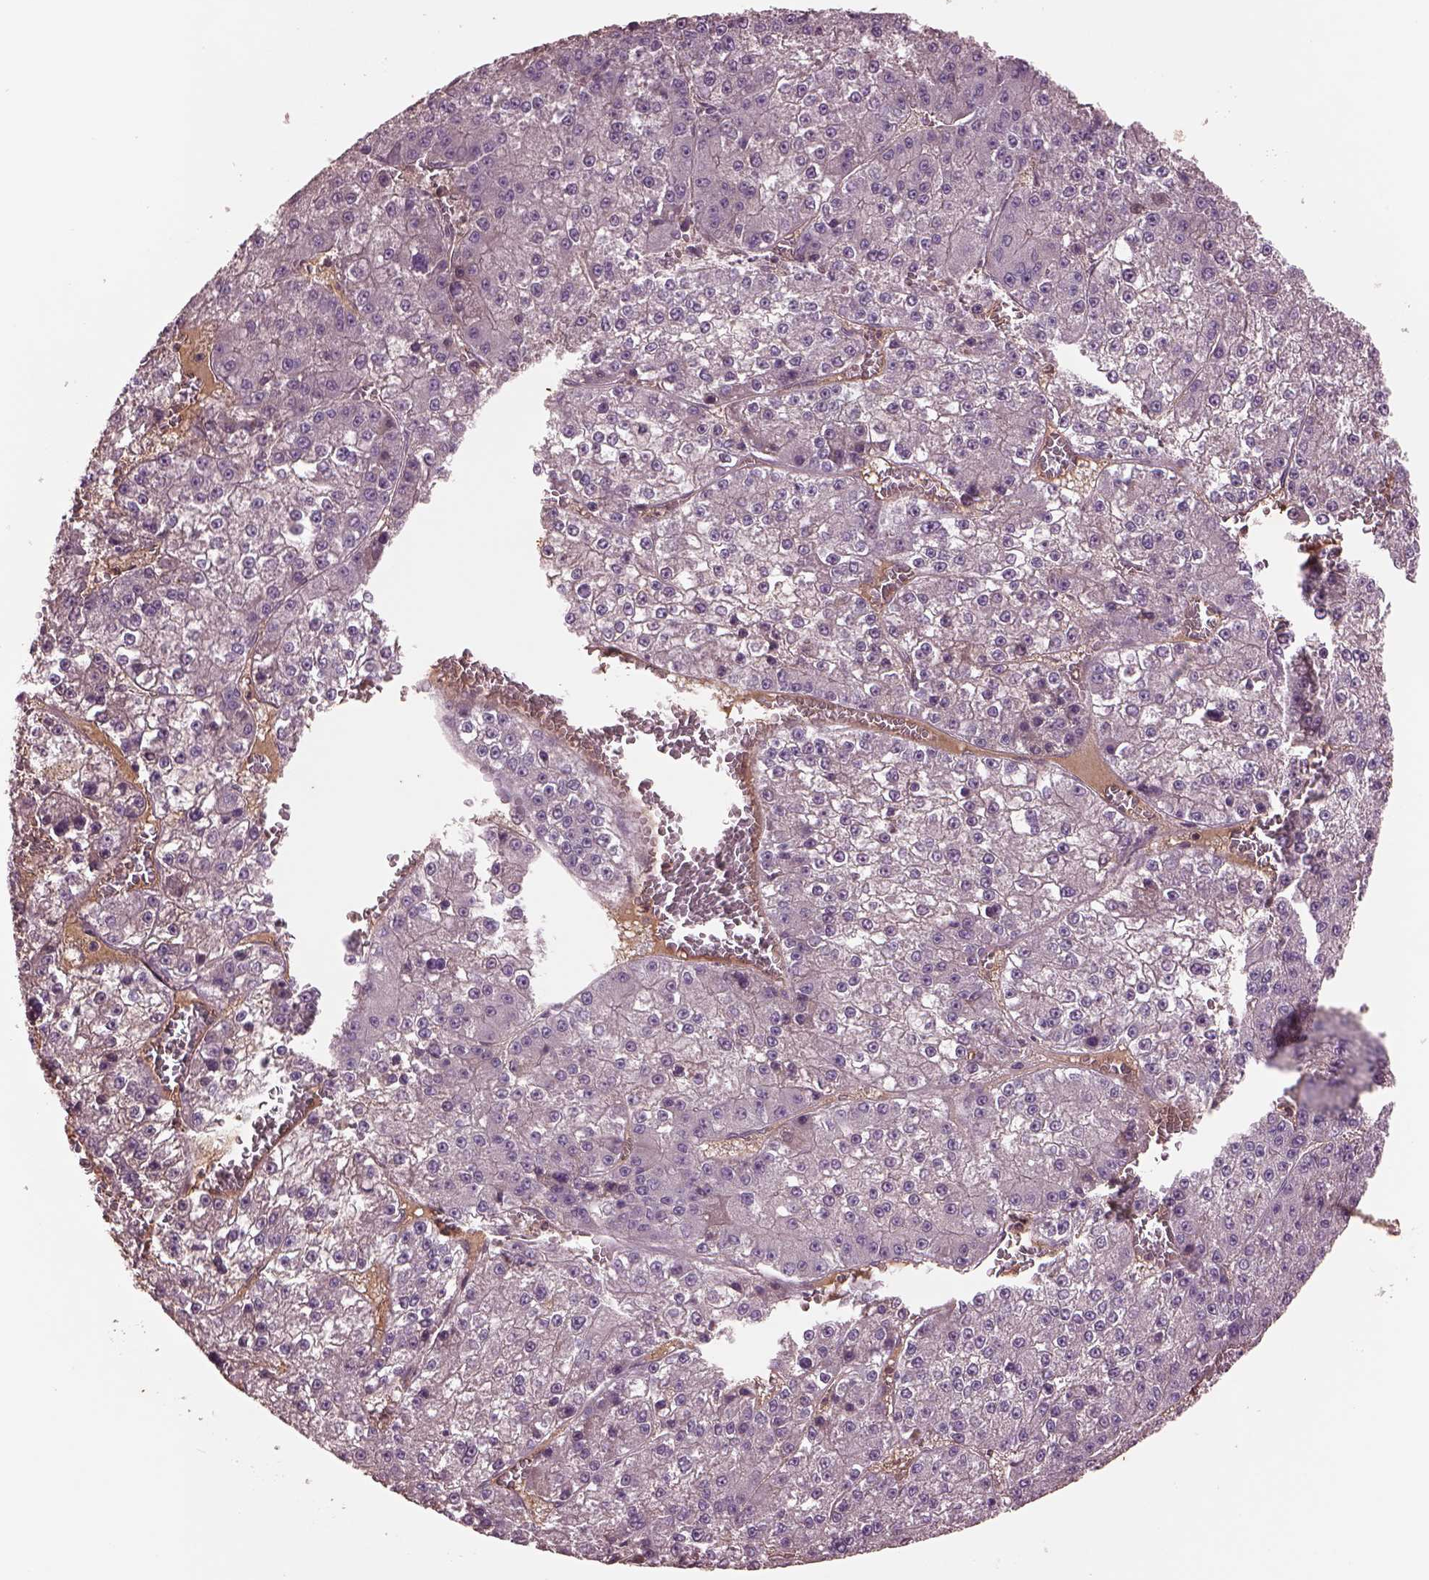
{"staining": {"intensity": "negative", "quantity": "none", "location": "none"}, "tissue": "liver cancer", "cell_type": "Tumor cells", "image_type": "cancer", "snomed": [{"axis": "morphology", "description": "Carcinoma, Hepatocellular, NOS"}, {"axis": "topography", "description": "Liver"}], "caption": "DAB (3,3'-diaminobenzidine) immunohistochemical staining of liver cancer shows no significant positivity in tumor cells.", "gene": "PTX4", "patient": {"sex": "female", "age": 73}}